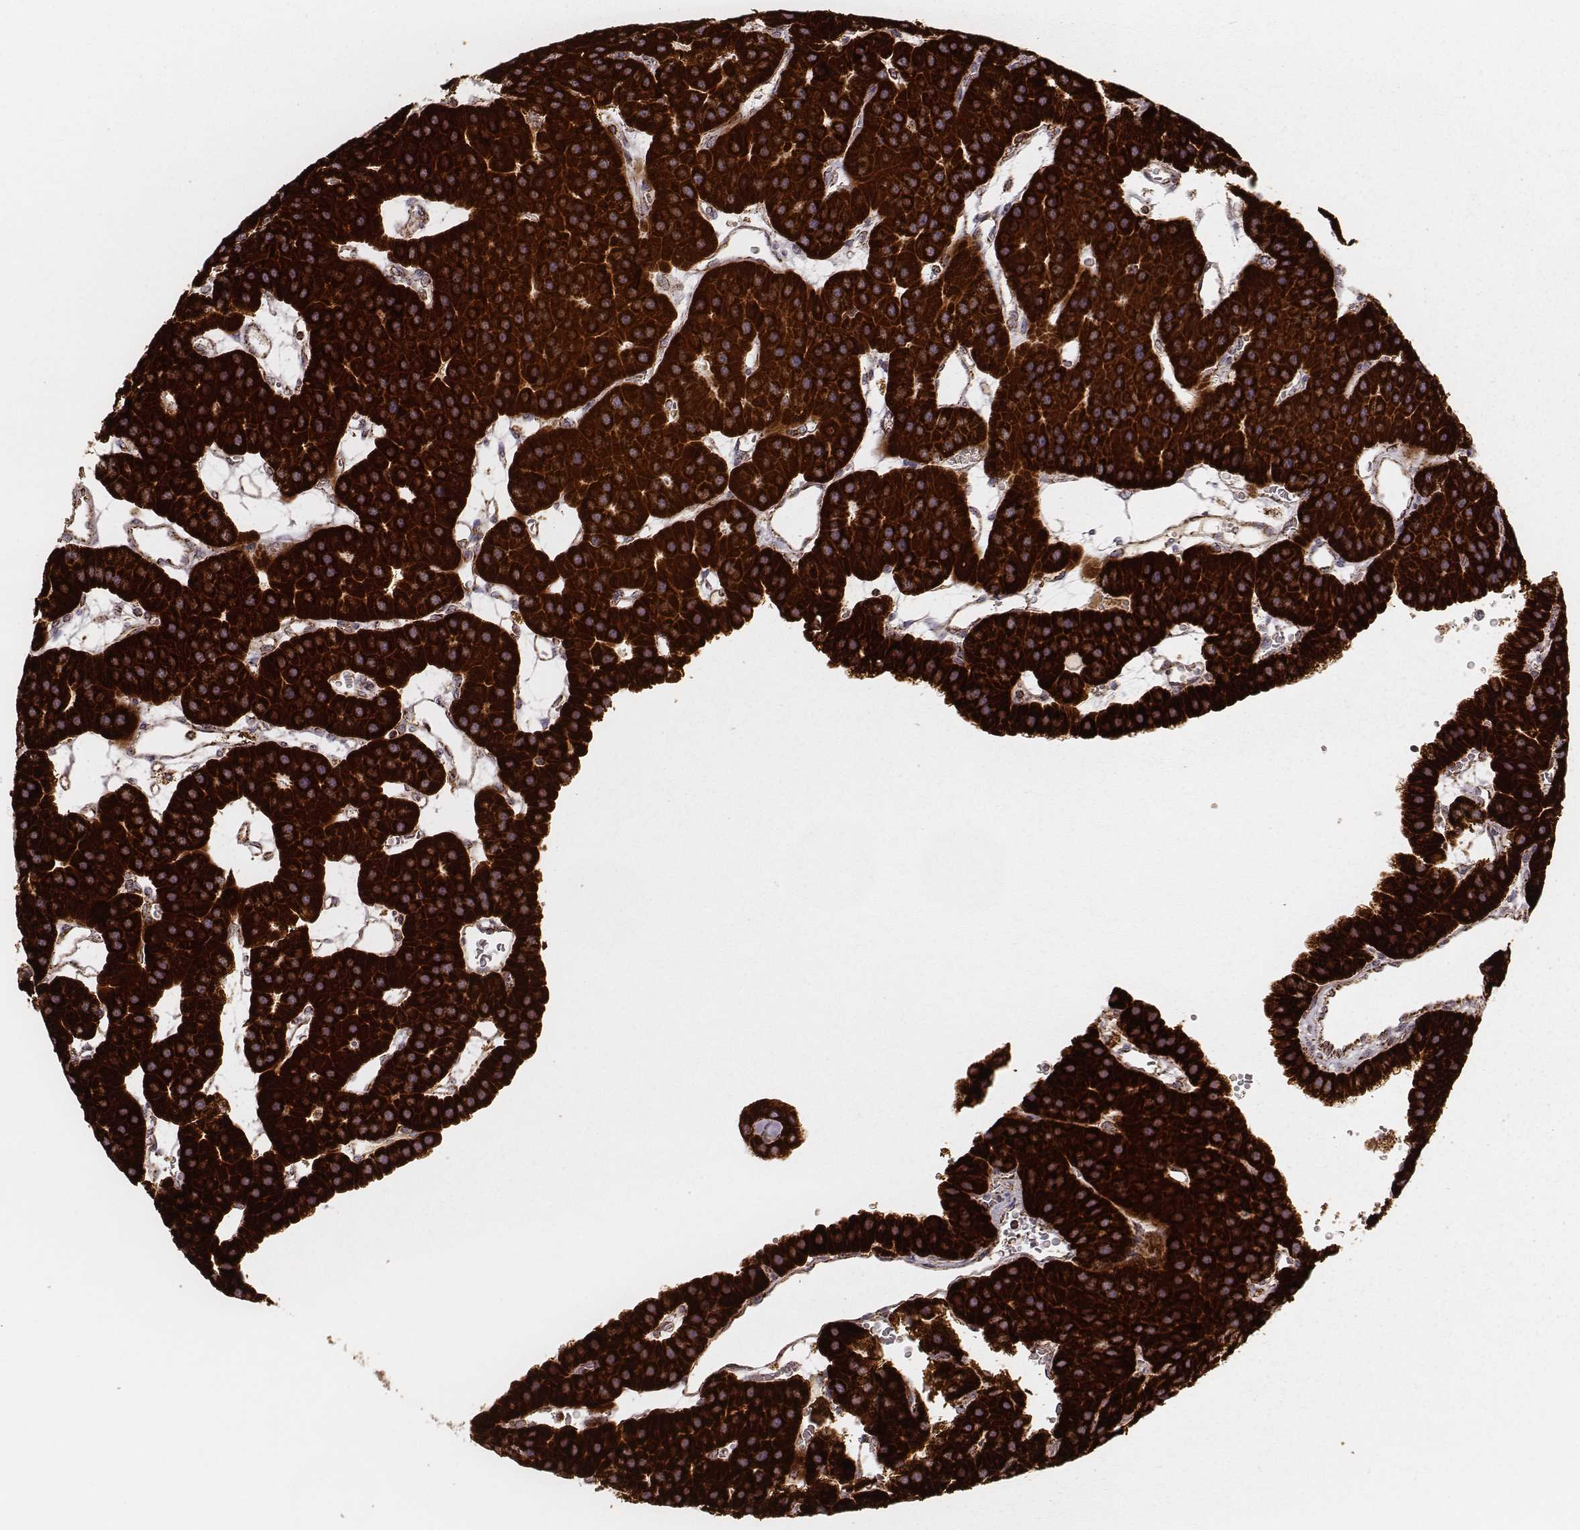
{"staining": {"intensity": "strong", "quantity": ">75%", "location": "cytoplasmic/membranous"}, "tissue": "parathyroid gland", "cell_type": "Glandular cells", "image_type": "normal", "snomed": [{"axis": "morphology", "description": "Normal tissue, NOS"}, {"axis": "morphology", "description": "Adenoma, NOS"}, {"axis": "topography", "description": "Parathyroid gland"}], "caption": "High-magnification brightfield microscopy of benign parathyroid gland stained with DAB (3,3'-diaminobenzidine) (brown) and counterstained with hematoxylin (blue). glandular cells exhibit strong cytoplasmic/membranous expression is present in approximately>75% of cells. (DAB (3,3'-diaminobenzidine) IHC, brown staining for protein, blue staining for nuclei).", "gene": "CS", "patient": {"sex": "female", "age": 86}}